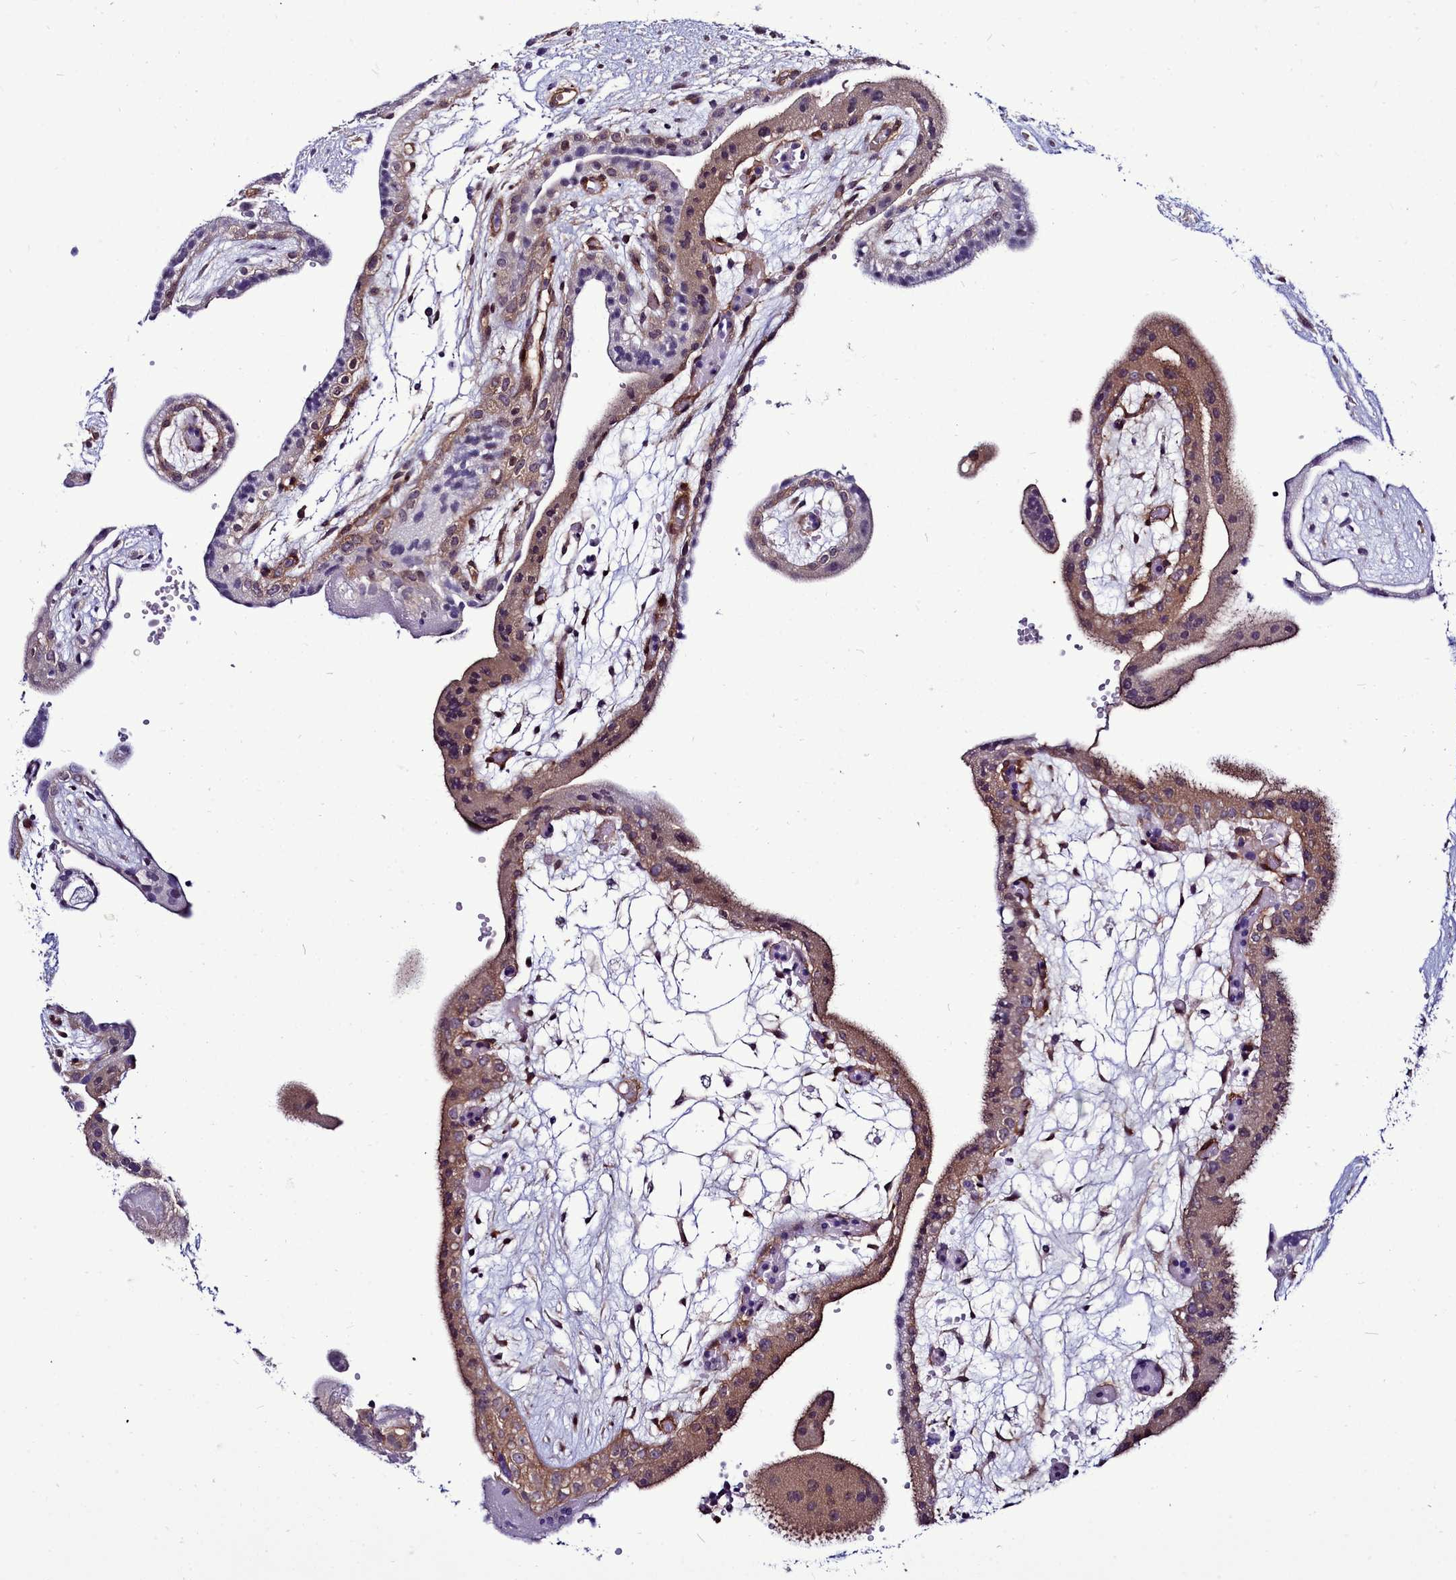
{"staining": {"intensity": "moderate", "quantity": ">75%", "location": "cytoplasmic/membranous"}, "tissue": "placenta", "cell_type": "Decidual cells", "image_type": "normal", "snomed": [{"axis": "morphology", "description": "Normal tissue, NOS"}, {"axis": "topography", "description": "Placenta"}], "caption": "A micrograph of human placenta stained for a protein reveals moderate cytoplasmic/membranous brown staining in decidual cells. (IHC, brightfield microscopy, high magnification).", "gene": "BCAR1", "patient": {"sex": "female", "age": 18}}